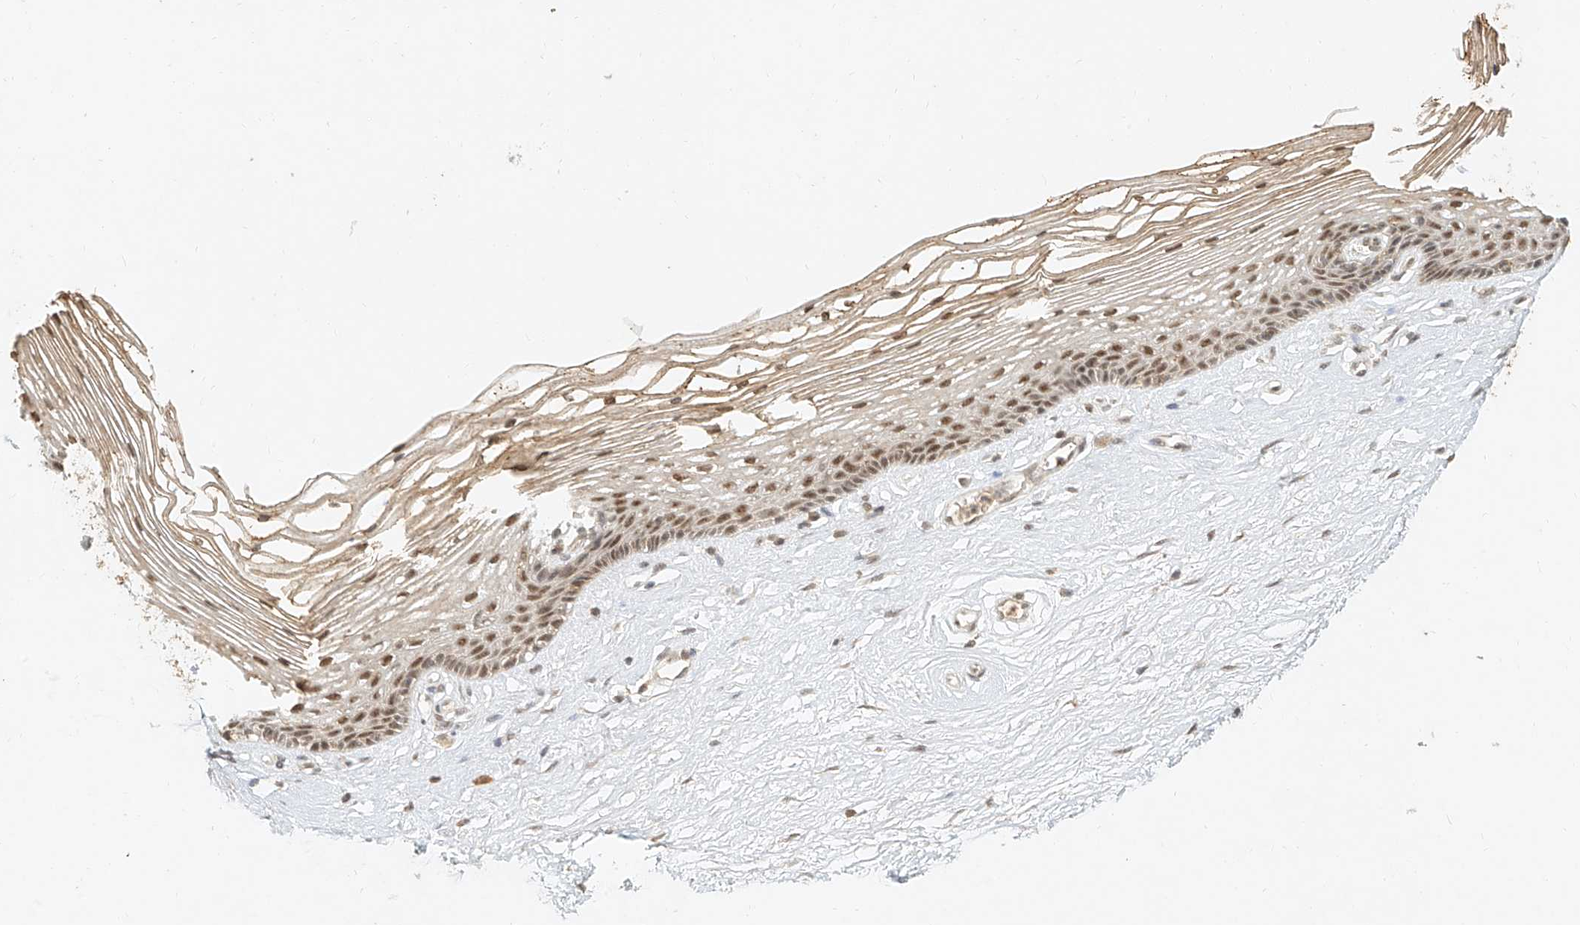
{"staining": {"intensity": "moderate", "quantity": "25%-75%", "location": "nuclear"}, "tissue": "vagina", "cell_type": "Squamous epithelial cells", "image_type": "normal", "snomed": [{"axis": "morphology", "description": "Normal tissue, NOS"}, {"axis": "topography", "description": "Vagina"}], "caption": "Squamous epithelial cells show medium levels of moderate nuclear expression in approximately 25%-75% of cells in unremarkable human vagina.", "gene": "CXorf58", "patient": {"sex": "female", "age": 46}}